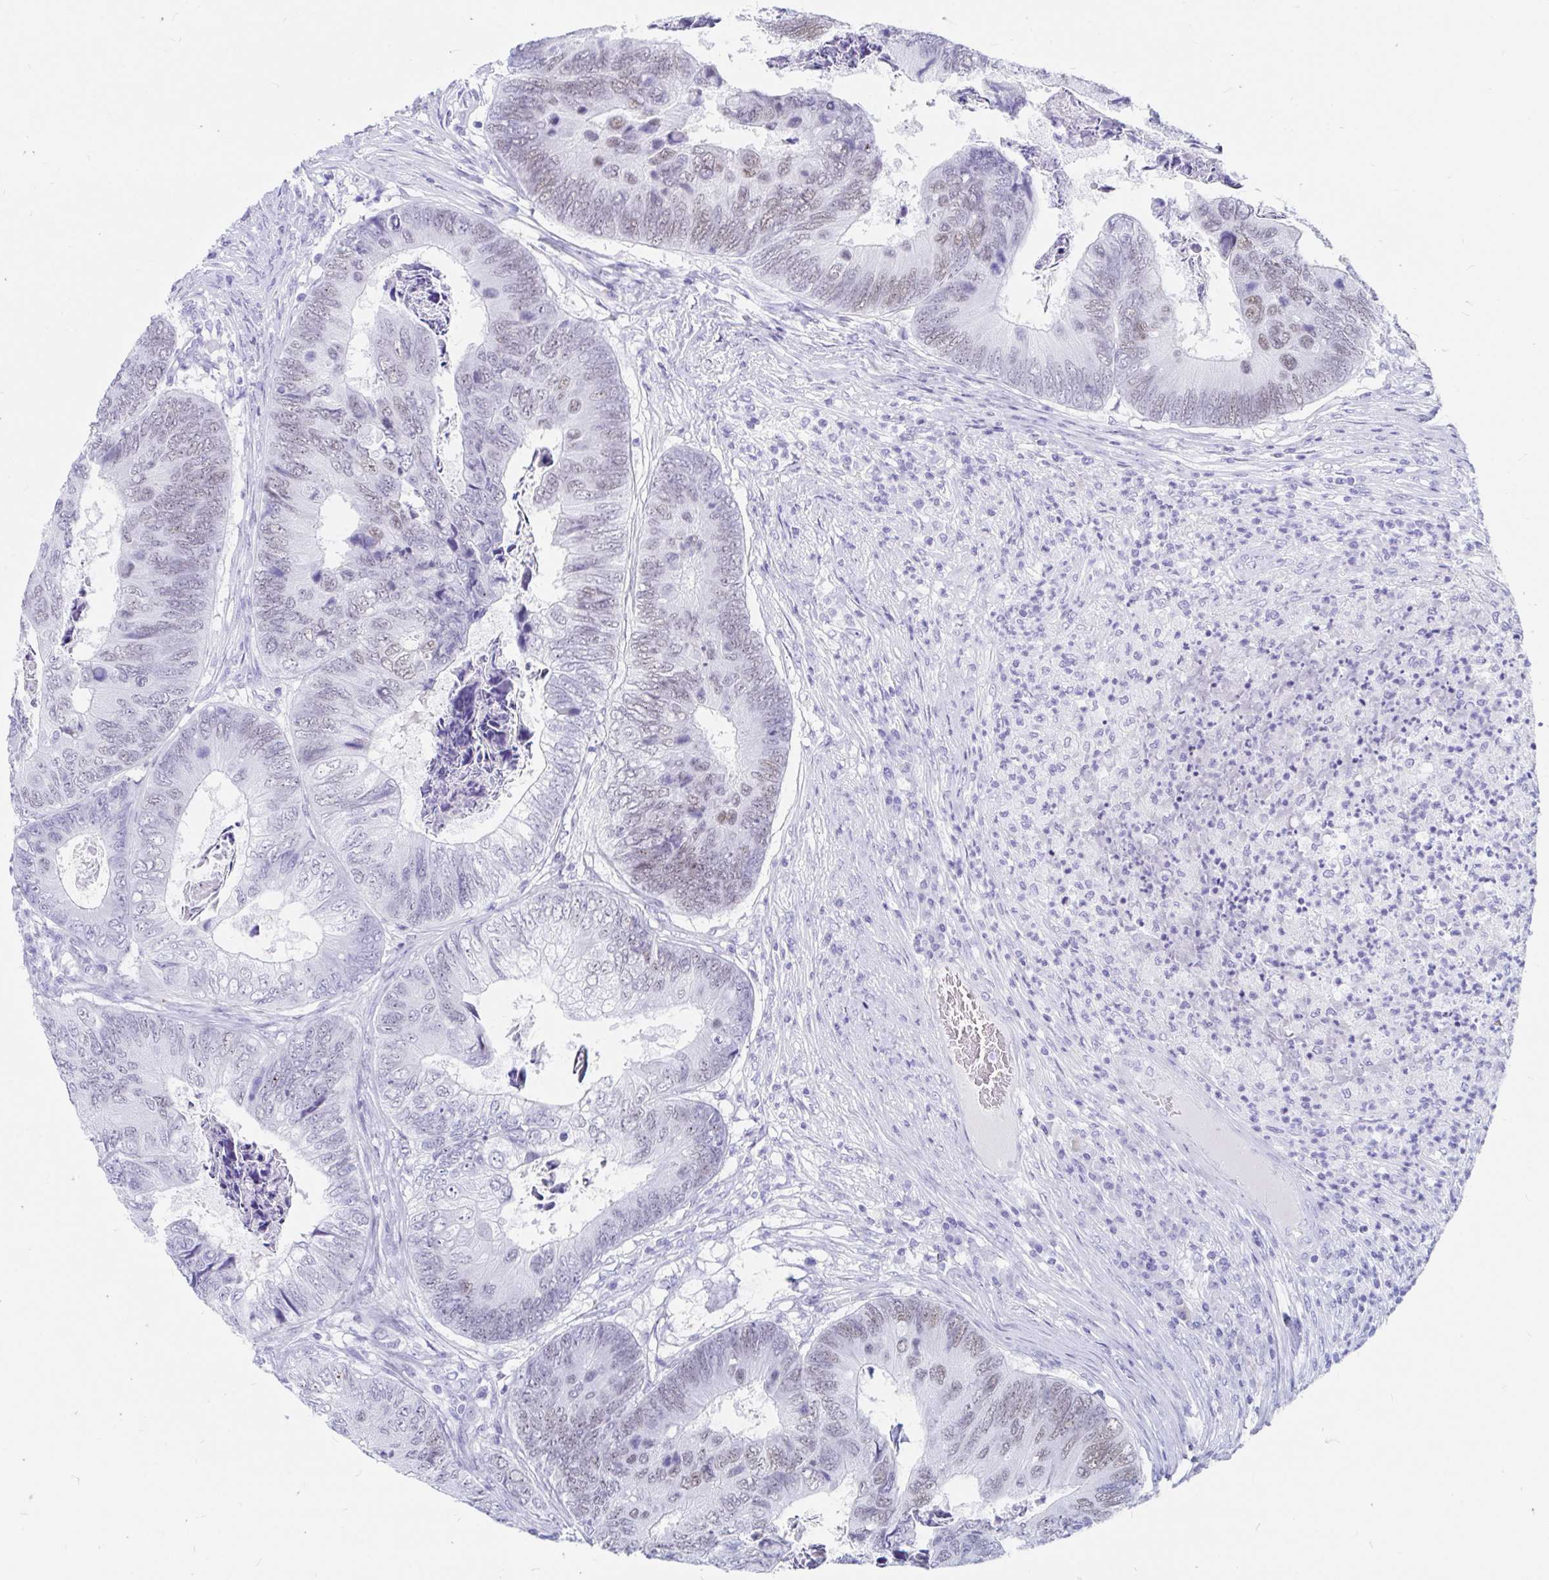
{"staining": {"intensity": "weak", "quantity": "25%-75%", "location": "nuclear"}, "tissue": "colorectal cancer", "cell_type": "Tumor cells", "image_type": "cancer", "snomed": [{"axis": "morphology", "description": "Adenocarcinoma, NOS"}, {"axis": "topography", "description": "Colon"}], "caption": "The micrograph reveals immunohistochemical staining of adenocarcinoma (colorectal). There is weak nuclear positivity is appreciated in about 25%-75% of tumor cells.", "gene": "OR6T1", "patient": {"sex": "female", "age": 67}}